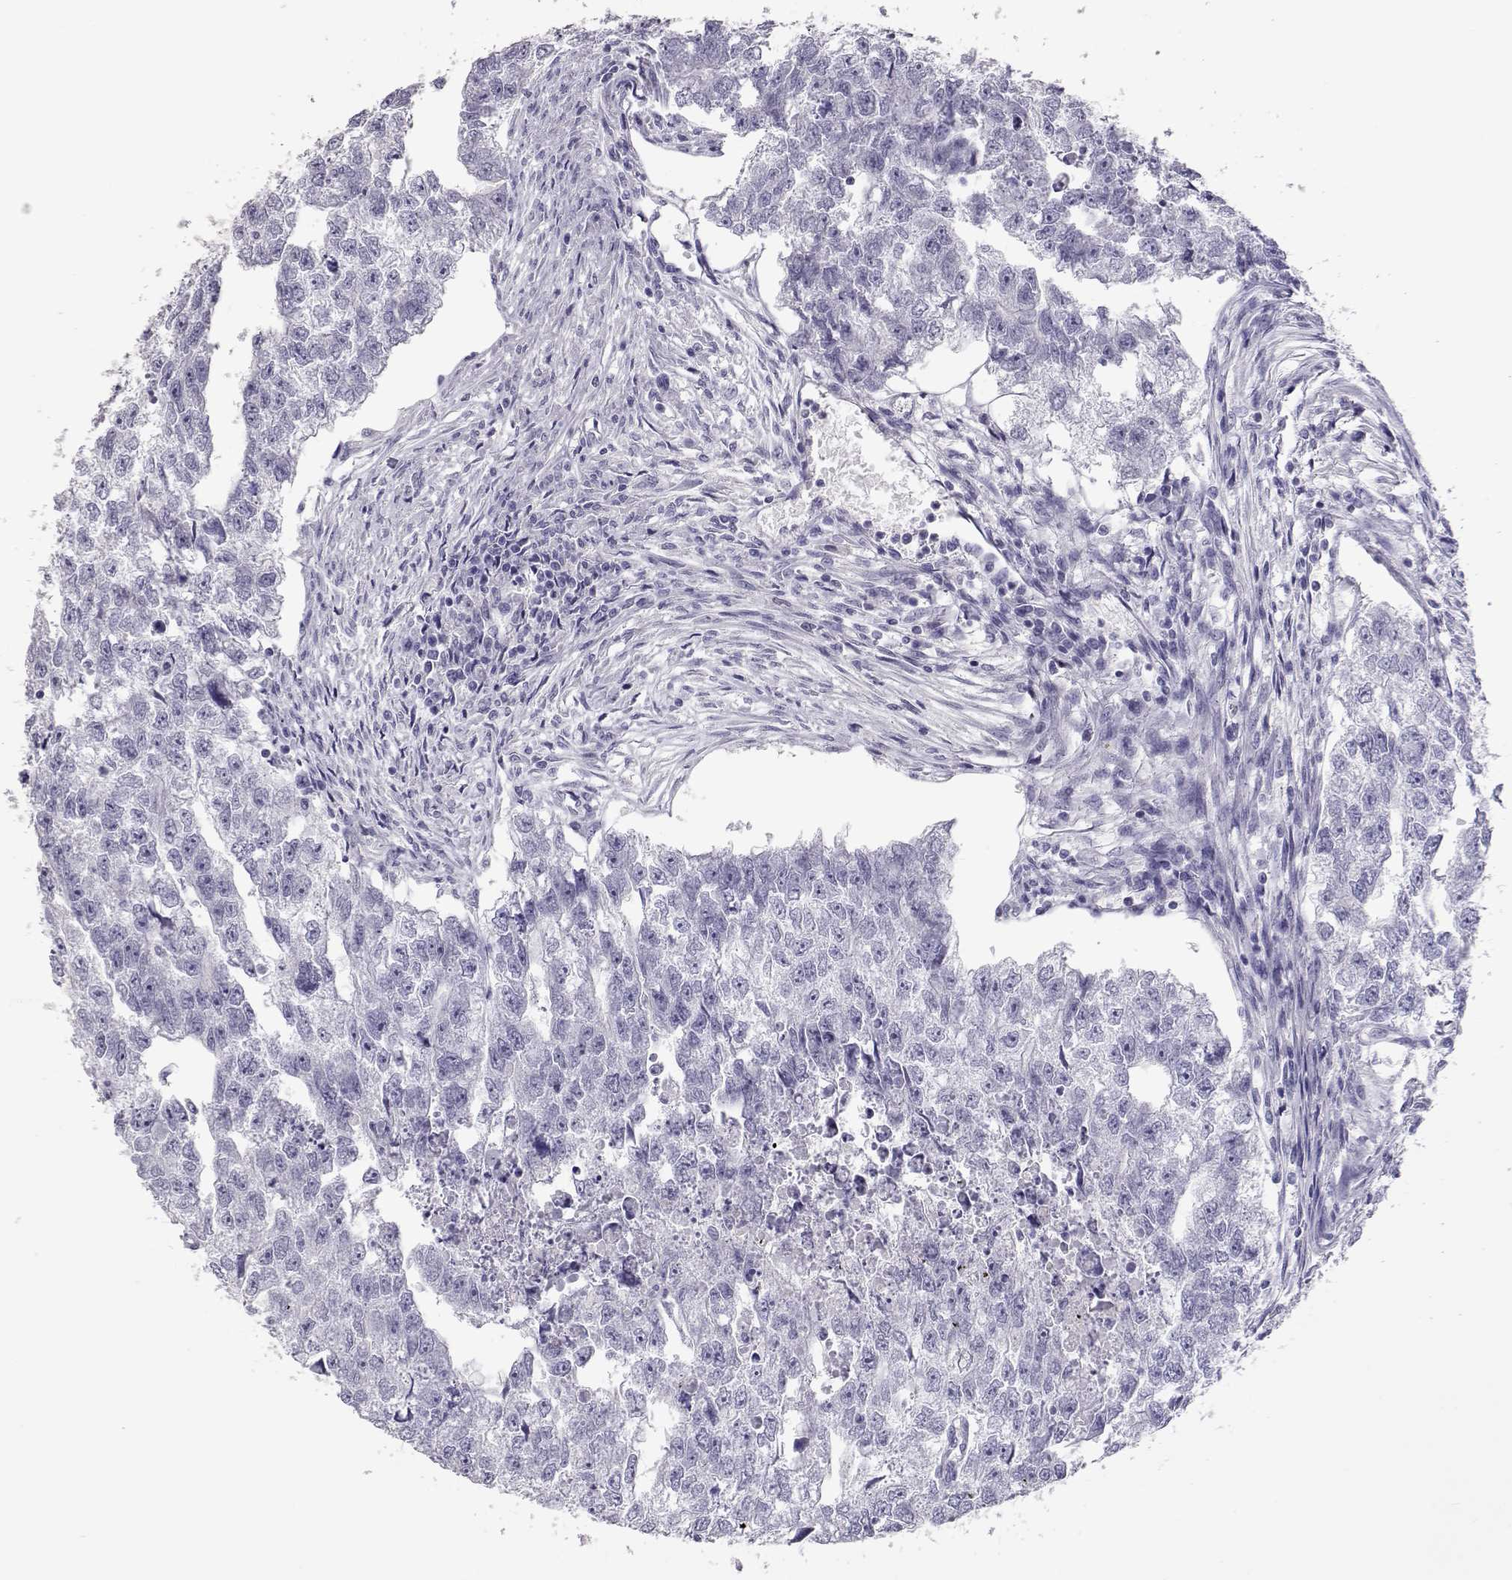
{"staining": {"intensity": "negative", "quantity": "none", "location": "none"}, "tissue": "testis cancer", "cell_type": "Tumor cells", "image_type": "cancer", "snomed": [{"axis": "morphology", "description": "Carcinoma, Embryonal, NOS"}, {"axis": "morphology", "description": "Teratoma, malignant, NOS"}, {"axis": "topography", "description": "Testis"}], "caption": "Immunohistochemistry photomicrograph of neoplastic tissue: human testis cancer stained with DAB shows no significant protein staining in tumor cells. Nuclei are stained in blue.", "gene": "PMCH", "patient": {"sex": "male", "age": 44}}